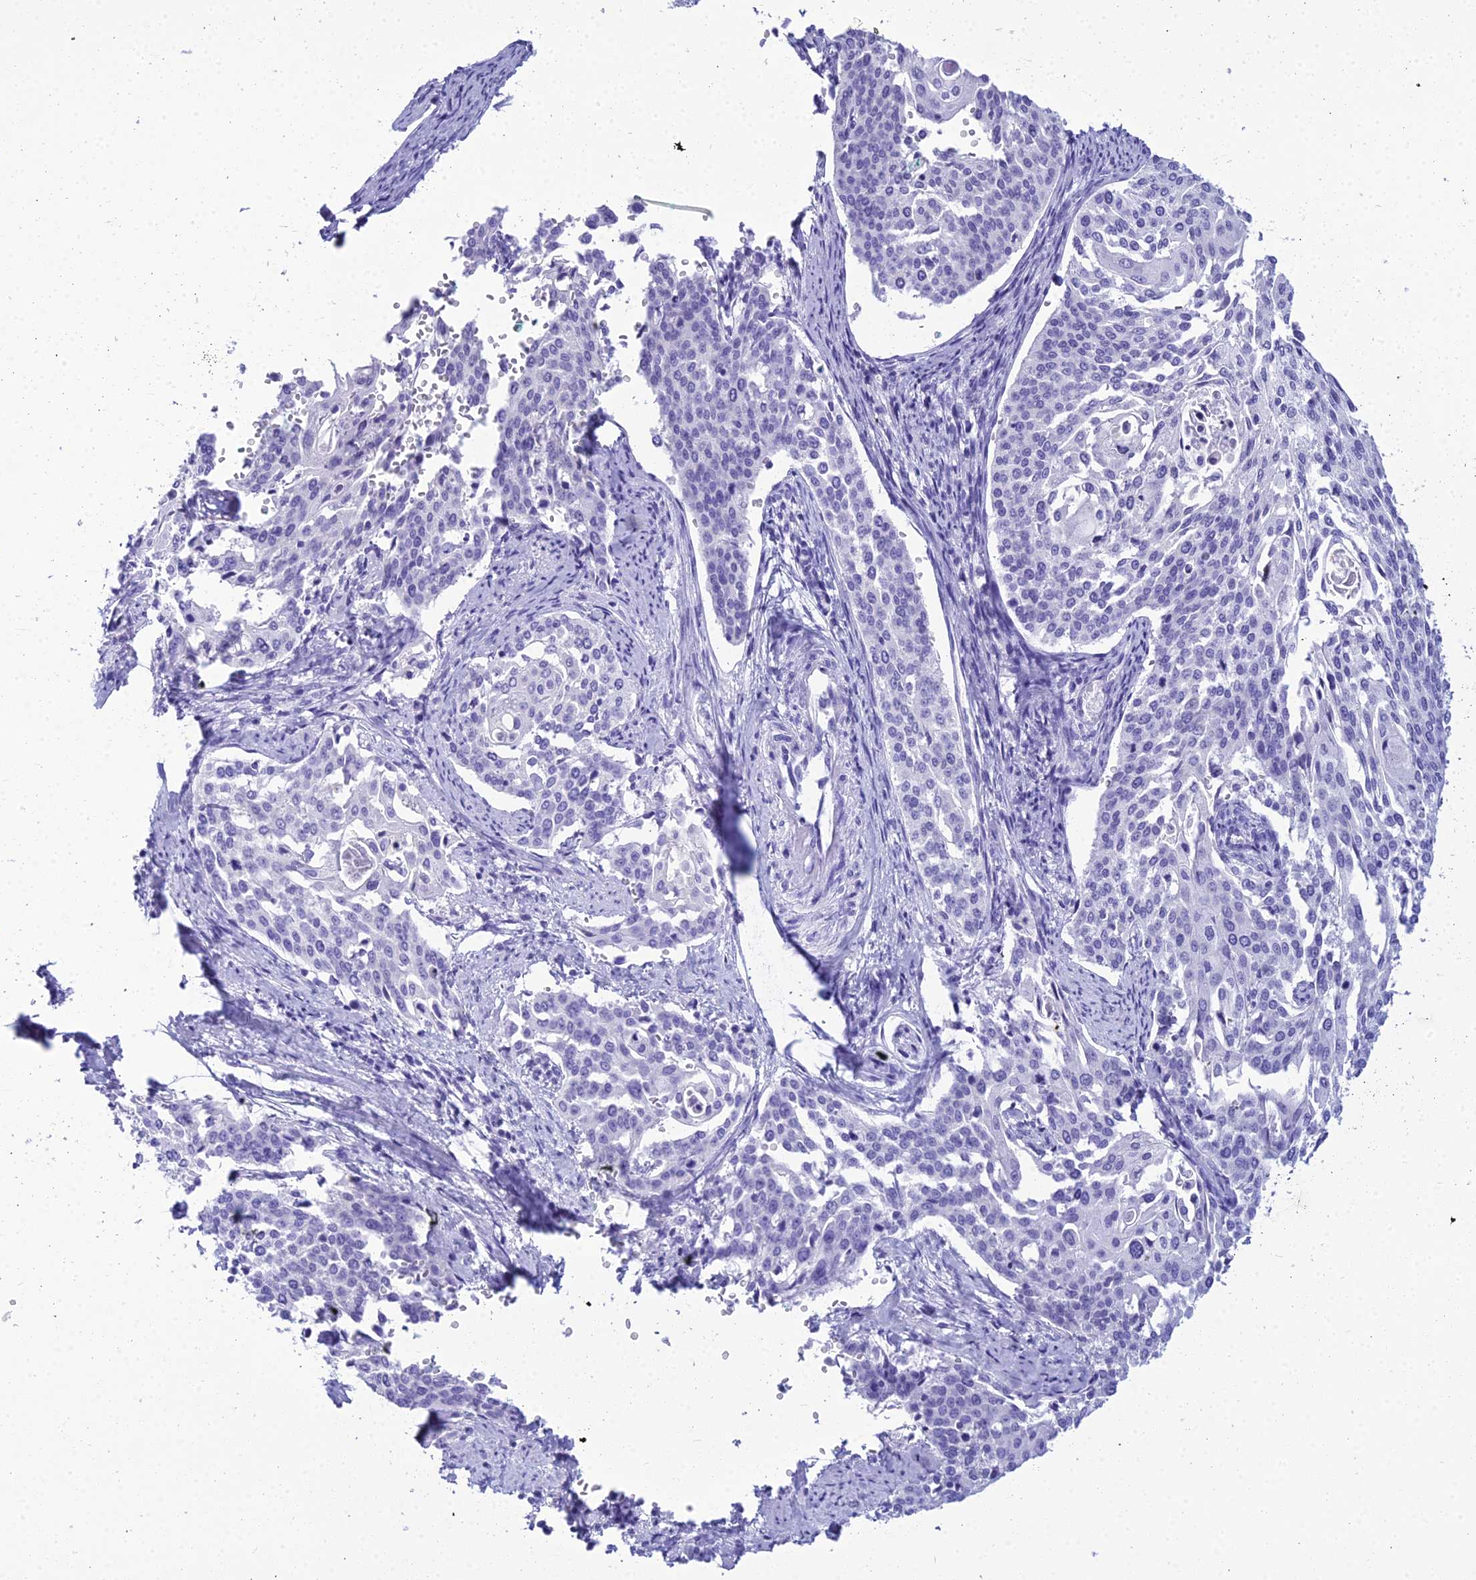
{"staining": {"intensity": "negative", "quantity": "none", "location": "none"}, "tissue": "cervical cancer", "cell_type": "Tumor cells", "image_type": "cancer", "snomed": [{"axis": "morphology", "description": "Squamous cell carcinoma, NOS"}, {"axis": "topography", "description": "Cervix"}], "caption": "DAB immunohistochemical staining of human cervical cancer (squamous cell carcinoma) displays no significant expression in tumor cells.", "gene": "ZNF442", "patient": {"sex": "female", "age": 44}}